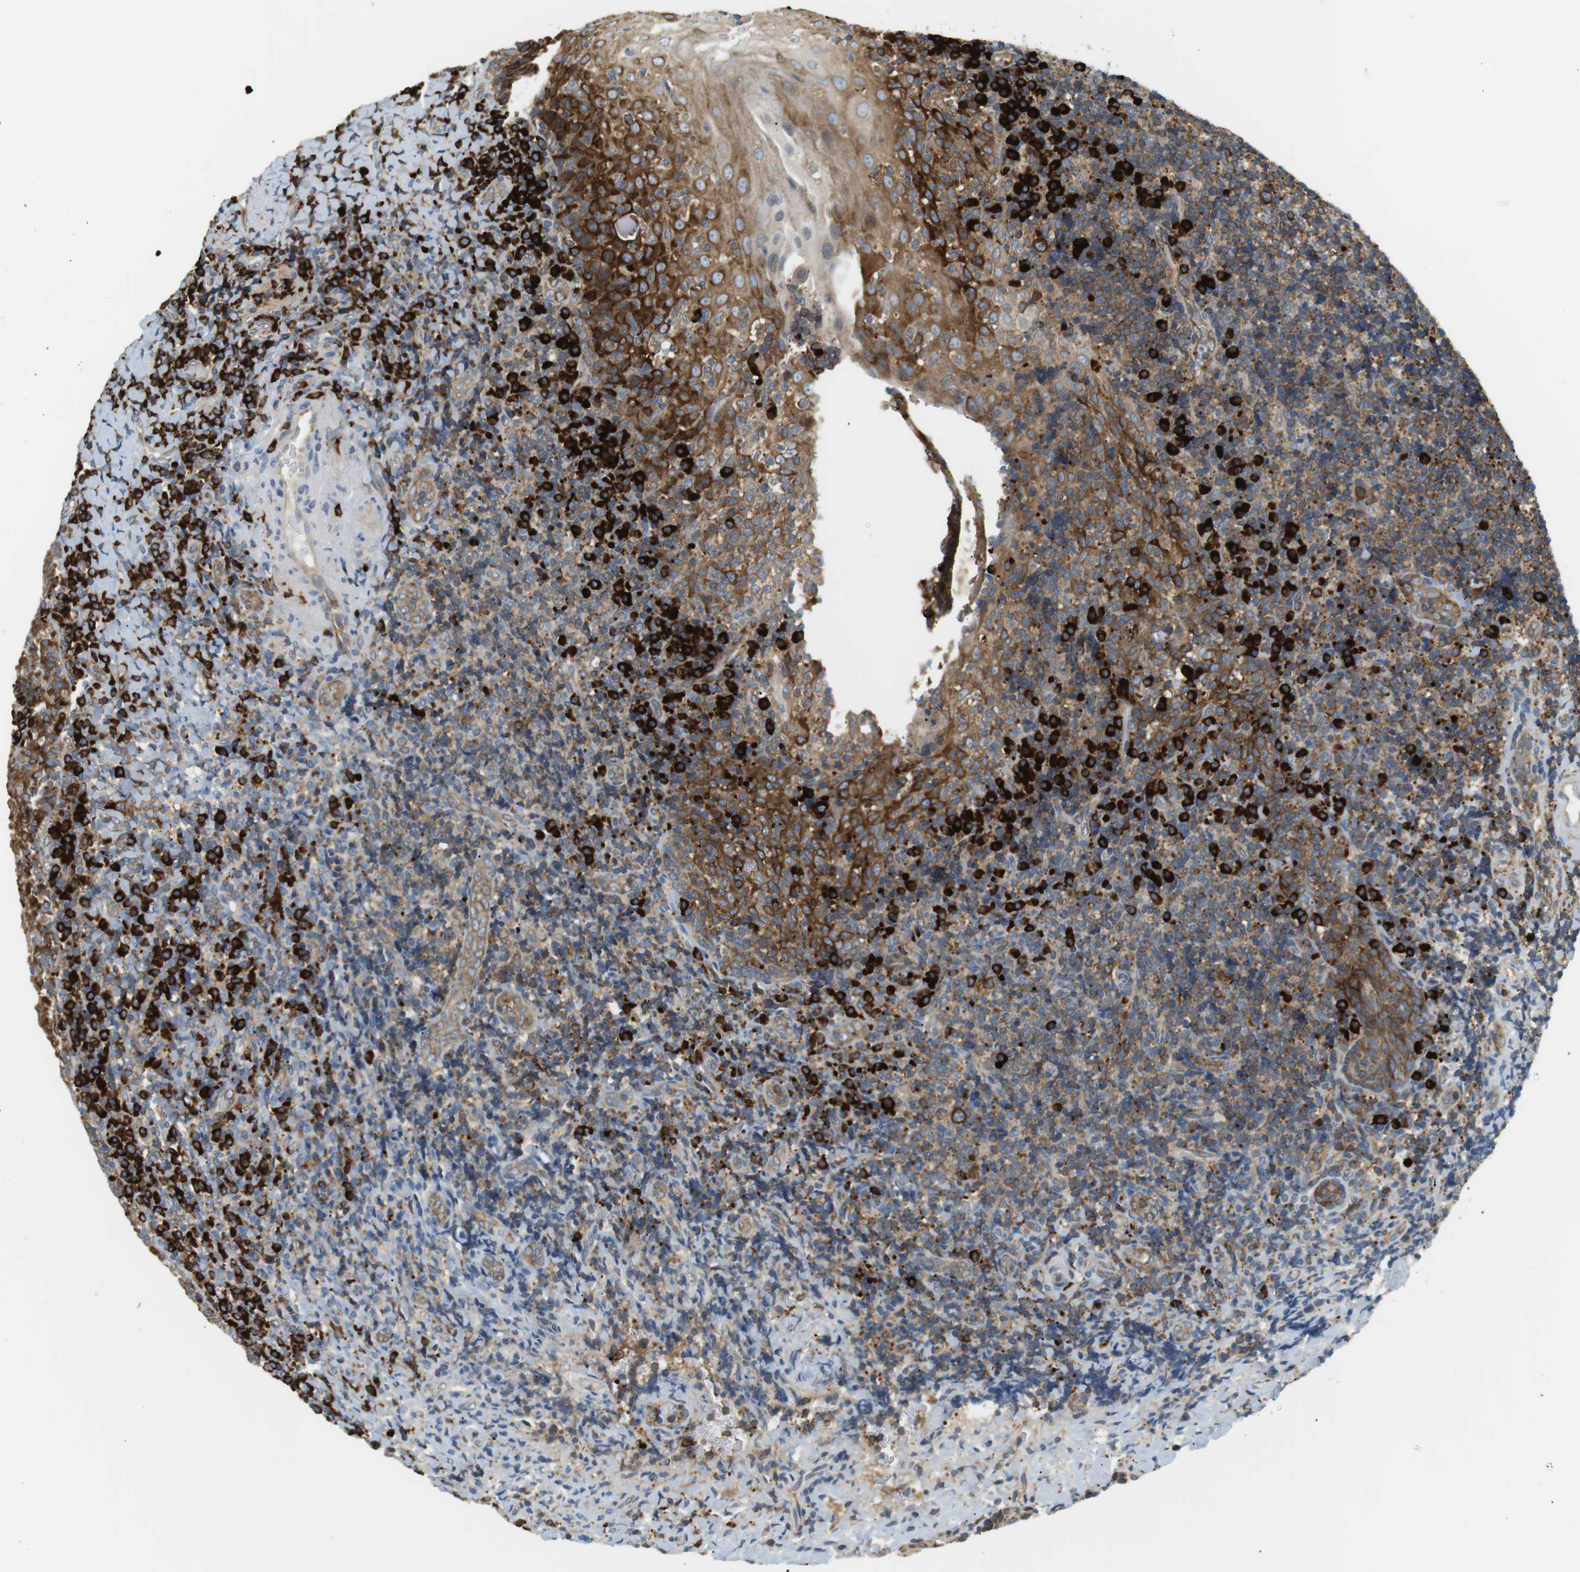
{"staining": {"intensity": "strong", "quantity": ">75%", "location": "cytoplasmic/membranous"}, "tissue": "tonsil", "cell_type": "Germinal center cells", "image_type": "normal", "snomed": [{"axis": "morphology", "description": "Normal tissue, NOS"}, {"axis": "topography", "description": "Tonsil"}], "caption": "Immunohistochemistry (IHC) of normal tonsil demonstrates high levels of strong cytoplasmic/membranous expression in approximately >75% of germinal center cells.", "gene": "TMEM200A", "patient": {"sex": "male", "age": 37}}